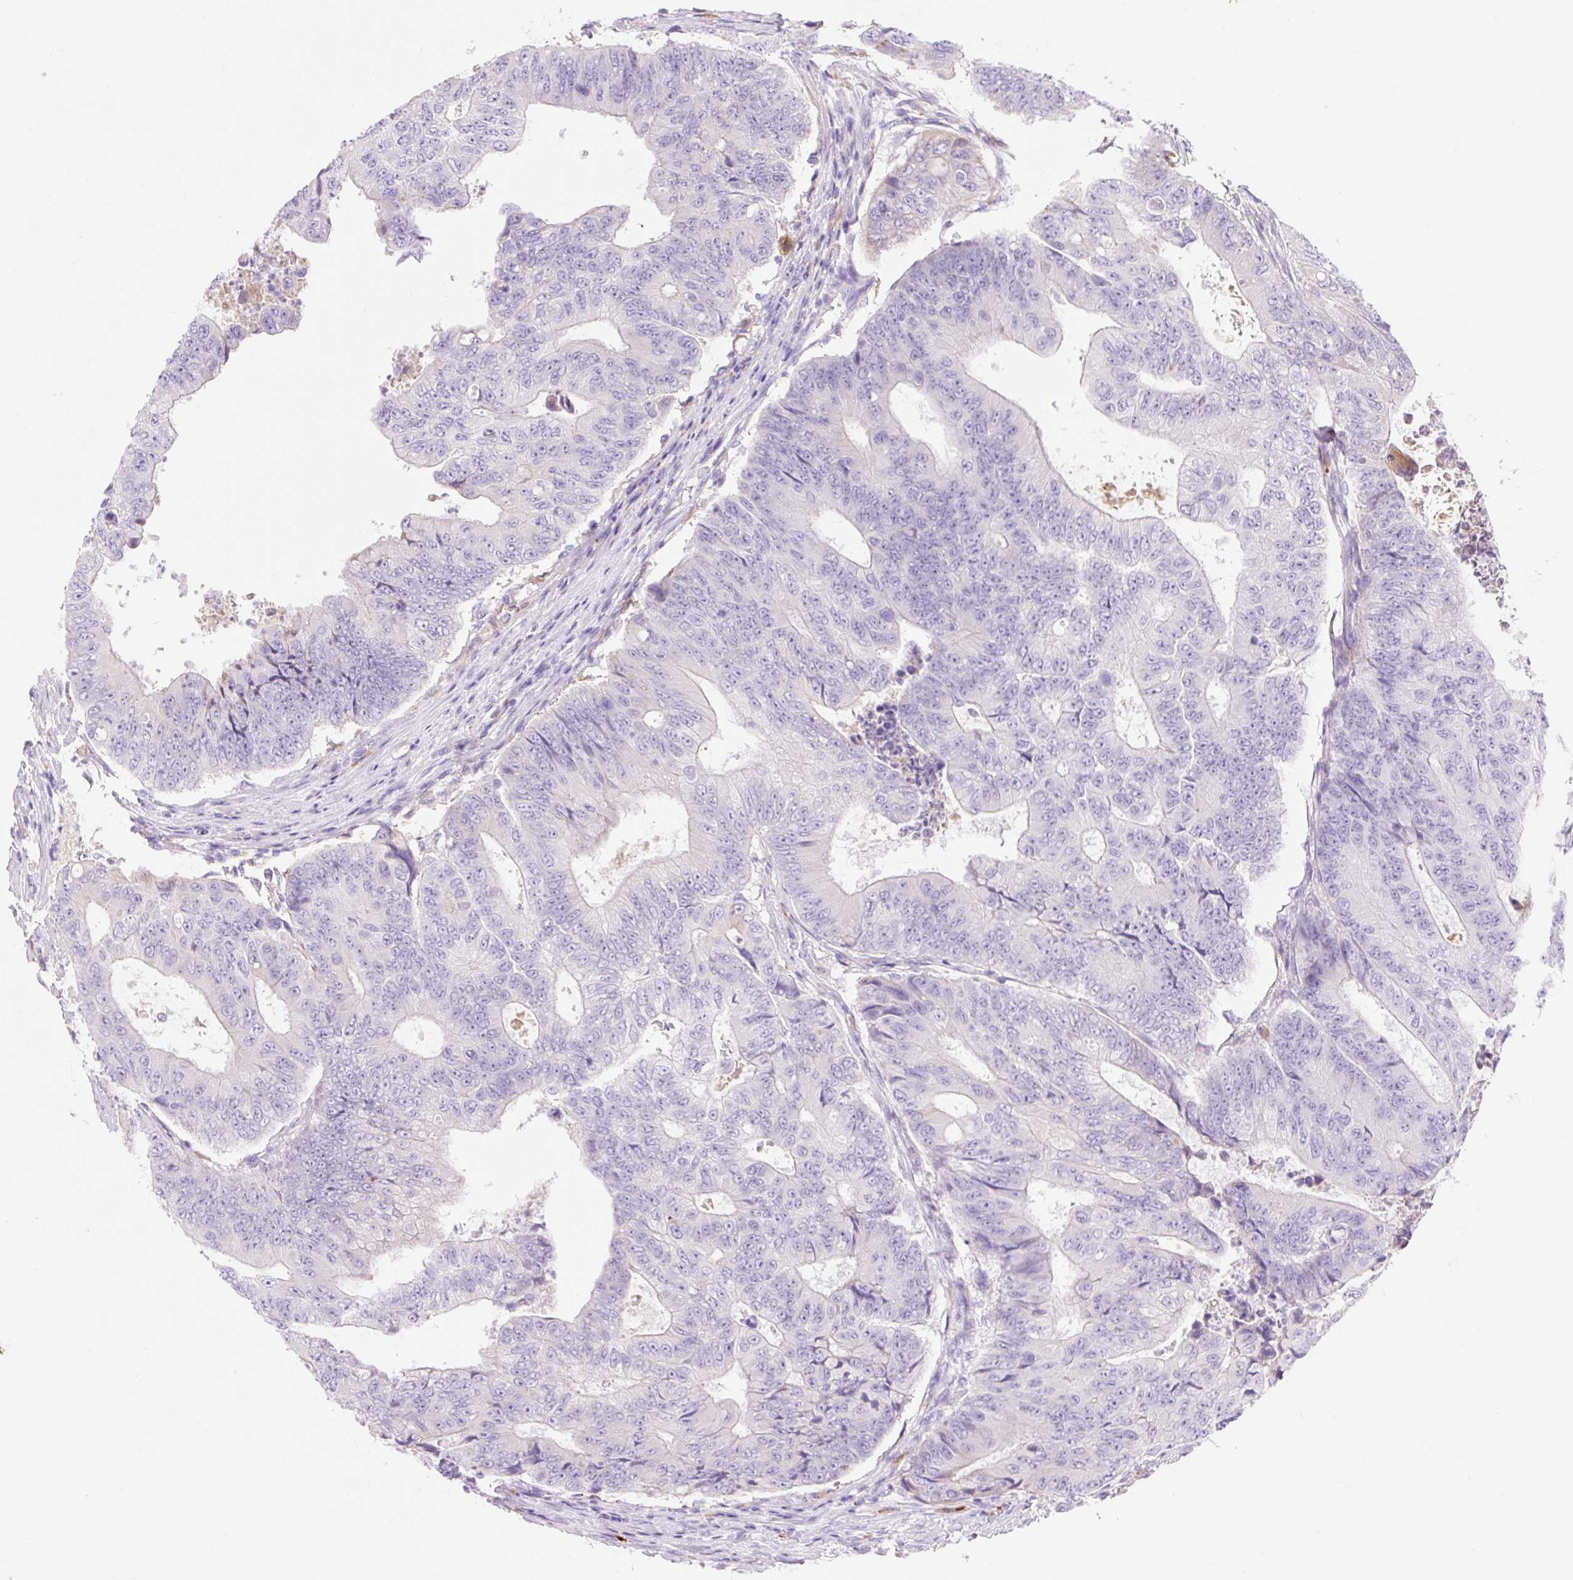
{"staining": {"intensity": "negative", "quantity": "none", "location": "none"}, "tissue": "colorectal cancer", "cell_type": "Tumor cells", "image_type": "cancer", "snomed": [{"axis": "morphology", "description": "Adenocarcinoma, NOS"}, {"axis": "topography", "description": "Colon"}], "caption": "Immunohistochemistry (IHC) of colorectal adenocarcinoma shows no positivity in tumor cells.", "gene": "HEXA", "patient": {"sex": "female", "age": 48}}